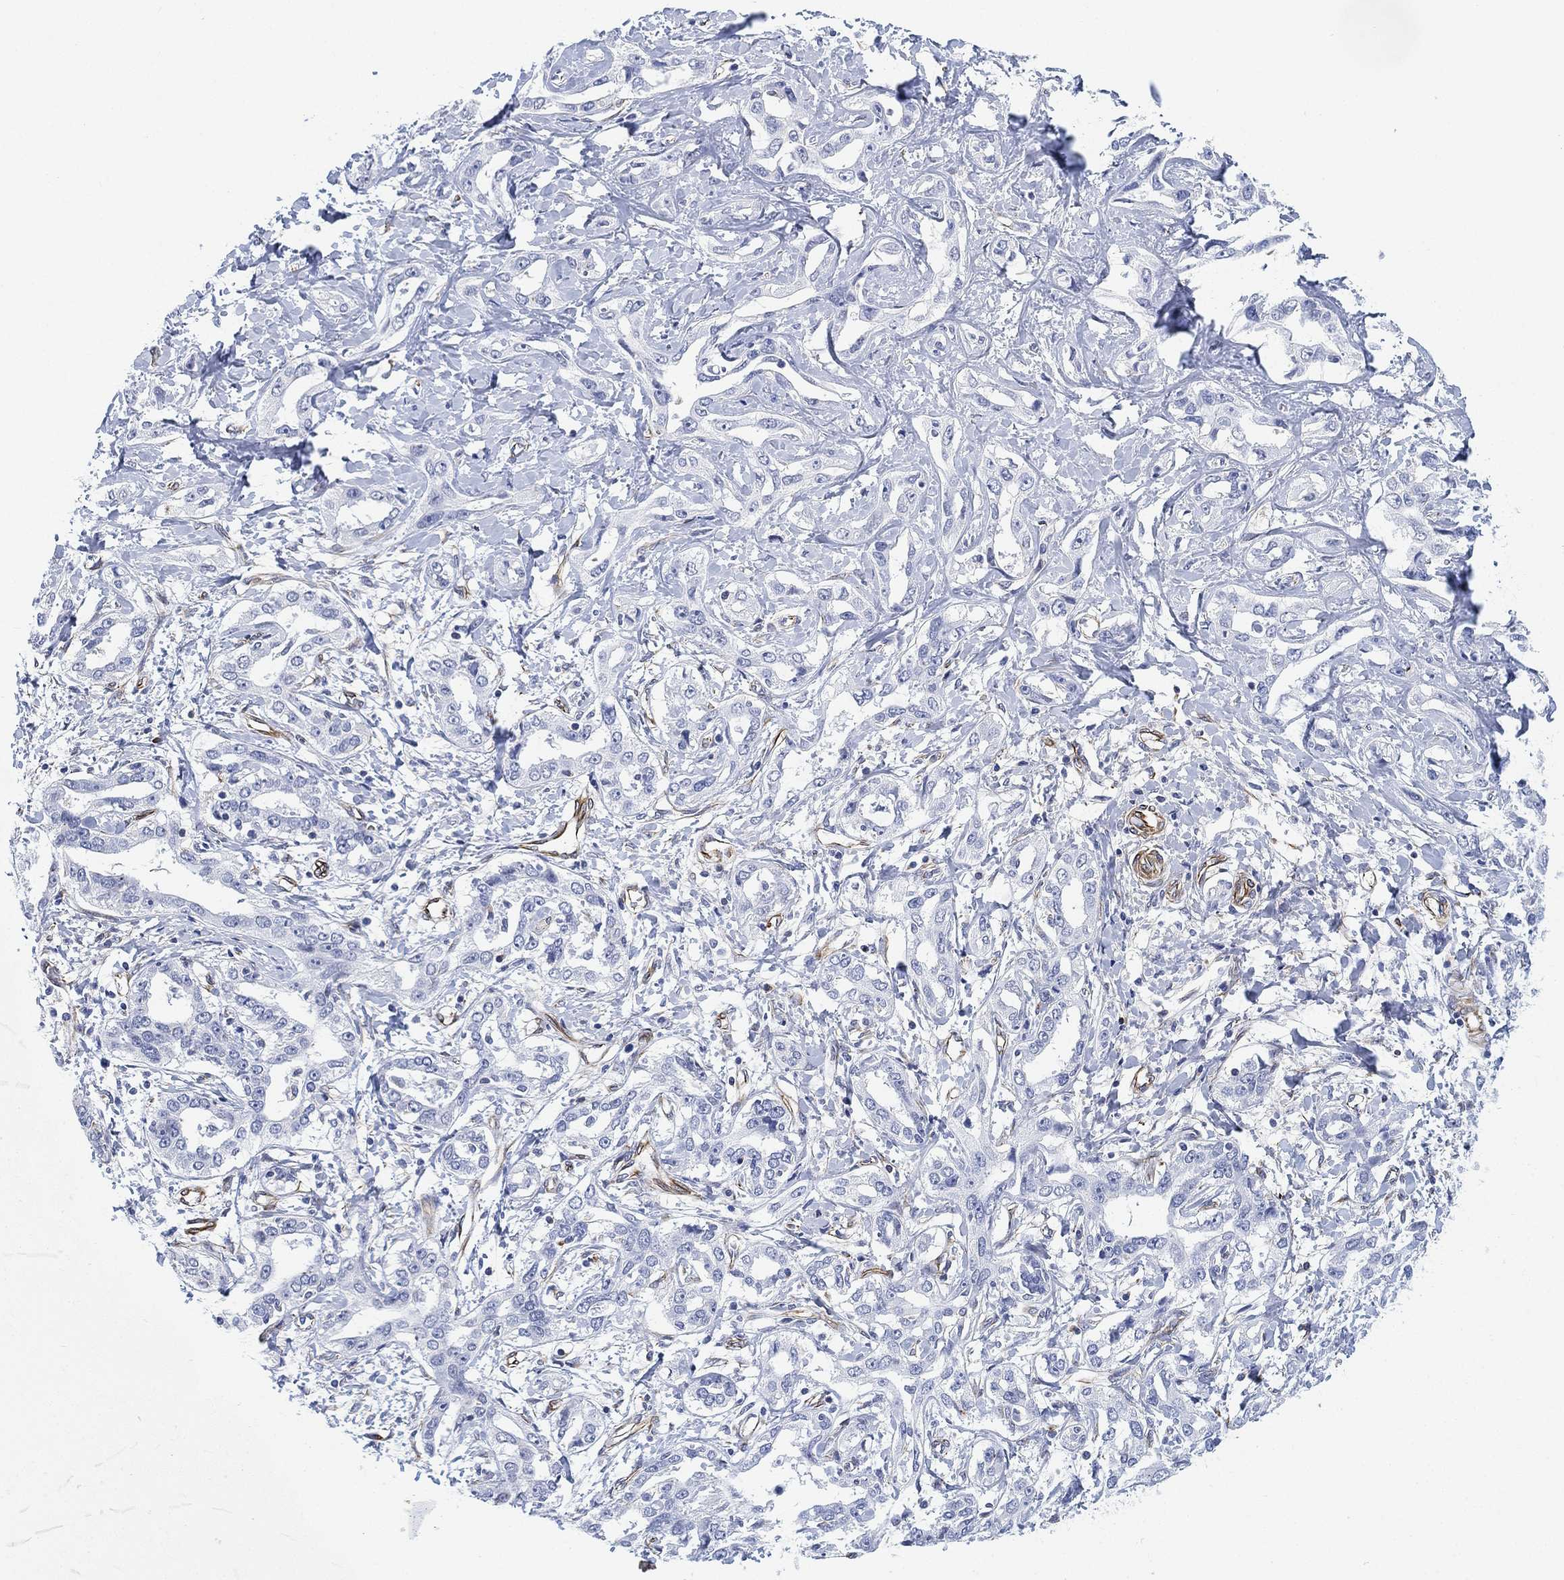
{"staining": {"intensity": "negative", "quantity": "none", "location": "none"}, "tissue": "liver cancer", "cell_type": "Tumor cells", "image_type": "cancer", "snomed": [{"axis": "morphology", "description": "Cholangiocarcinoma"}, {"axis": "topography", "description": "Liver"}], "caption": "Cholangiocarcinoma (liver) was stained to show a protein in brown. There is no significant positivity in tumor cells. The staining is performed using DAB (3,3'-diaminobenzidine) brown chromogen with nuclei counter-stained in using hematoxylin.", "gene": "PSKH2", "patient": {"sex": "male", "age": 59}}